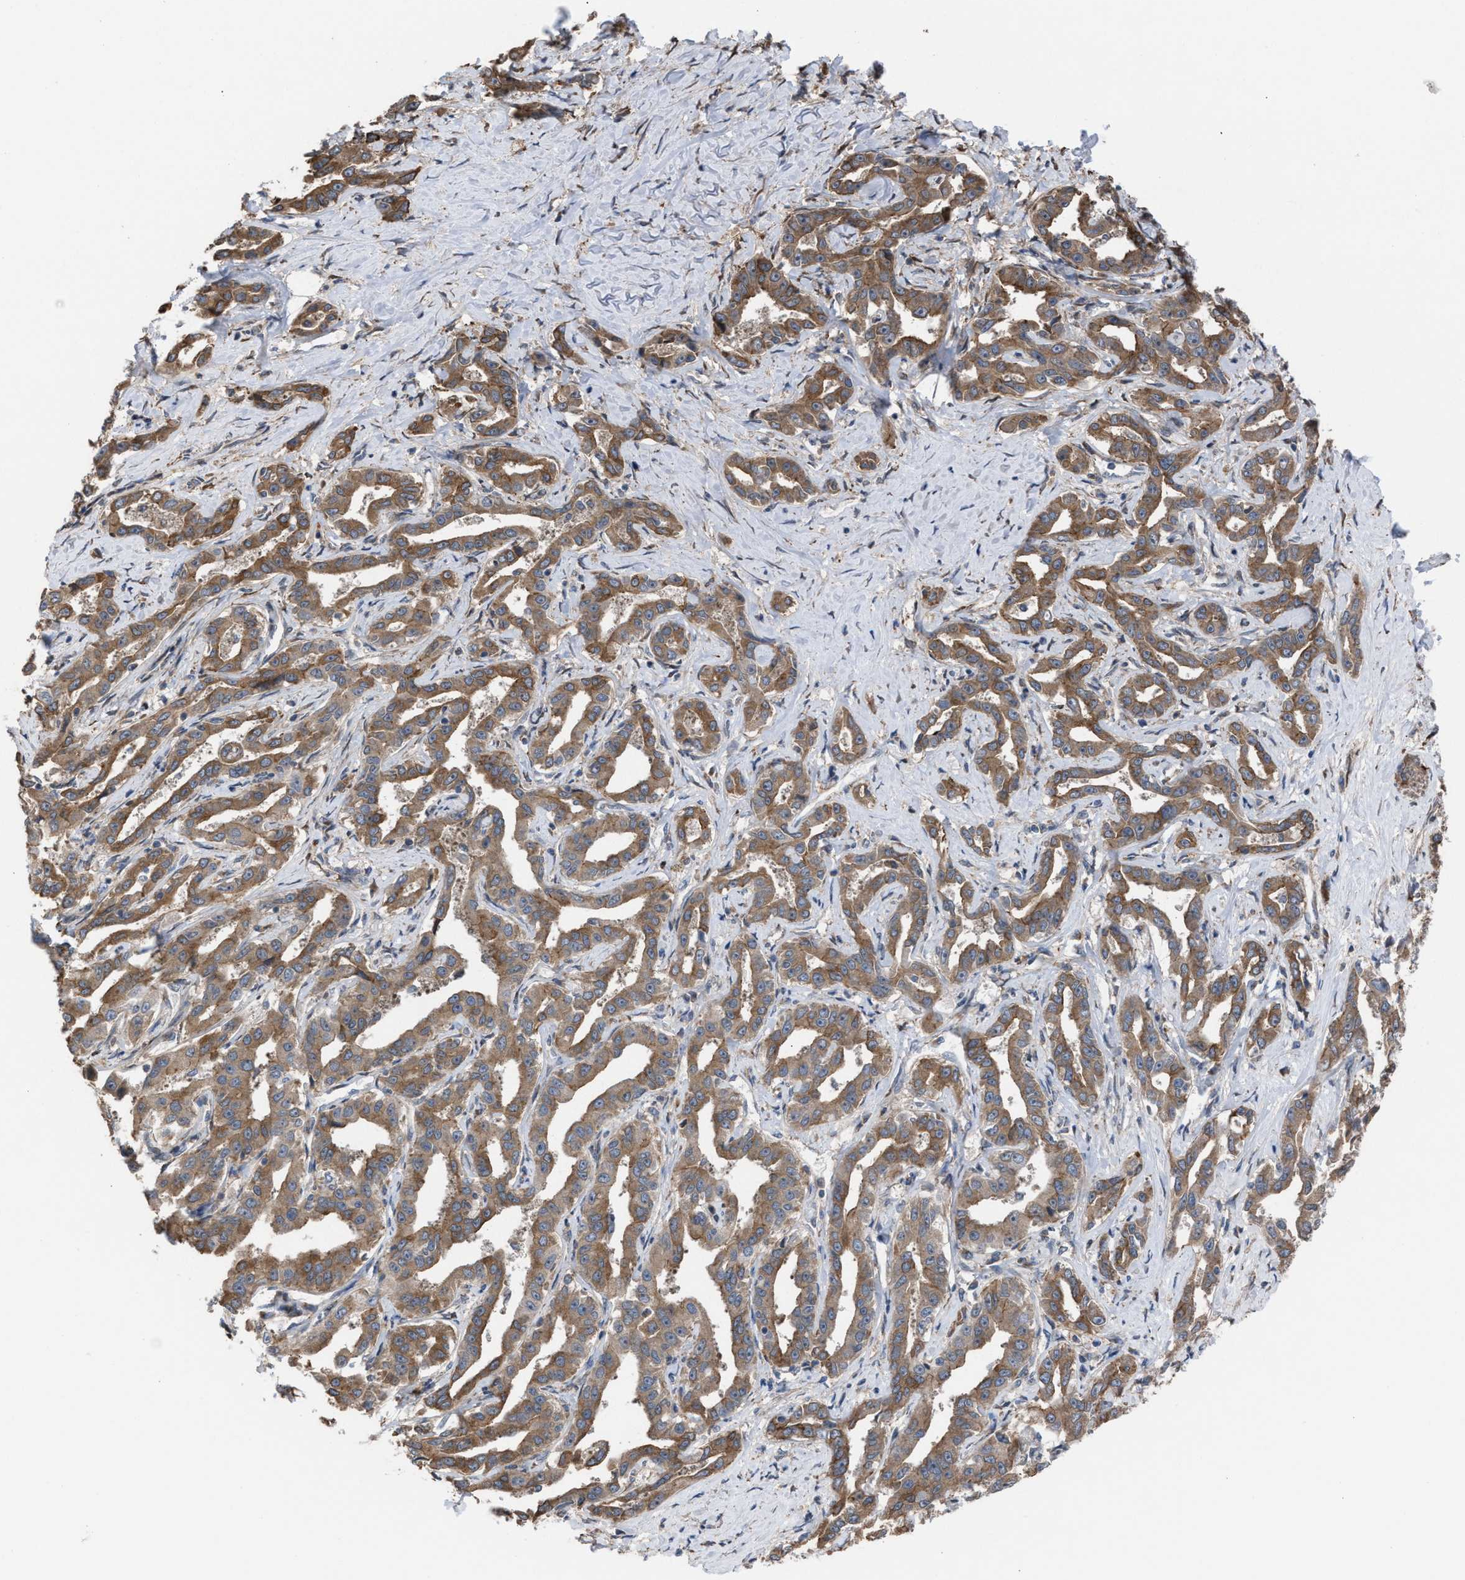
{"staining": {"intensity": "moderate", "quantity": ">75%", "location": "cytoplasmic/membranous"}, "tissue": "liver cancer", "cell_type": "Tumor cells", "image_type": "cancer", "snomed": [{"axis": "morphology", "description": "Cholangiocarcinoma"}, {"axis": "topography", "description": "Liver"}], "caption": "Immunohistochemistry (IHC) histopathology image of neoplastic tissue: cholangiocarcinoma (liver) stained using IHC exhibits medium levels of moderate protein expression localized specifically in the cytoplasmic/membranous of tumor cells, appearing as a cytoplasmic/membranous brown color.", "gene": "TP53BP2", "patient": {"sex": "male", "age": 59}}